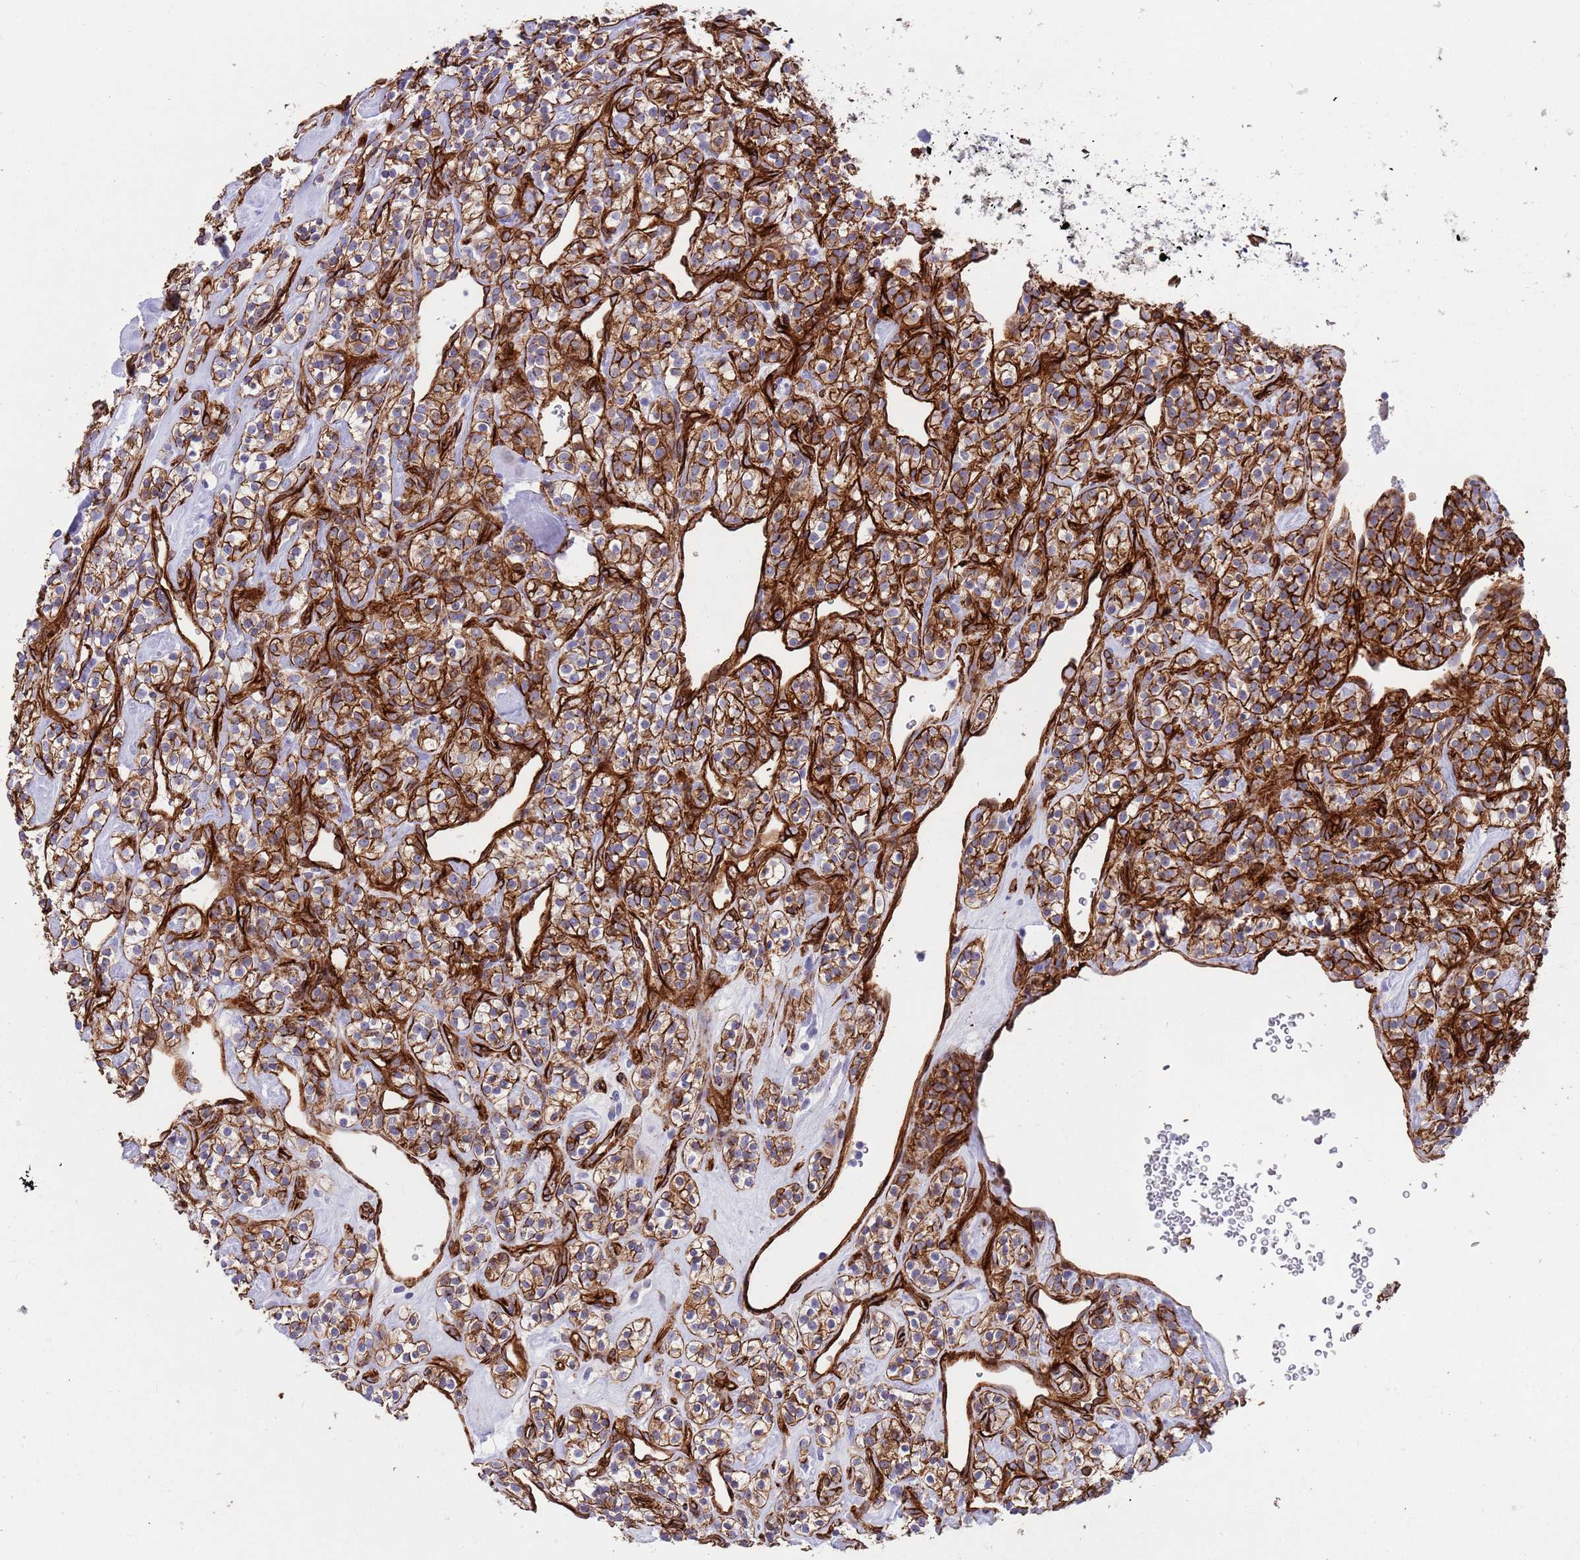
{"staining": {"intensity": "strong", "quantity": ">75%", "location": "cytoplasmic/membranous"}, "tissue": "renal cancer", "cell_type": "Tumor cells", "image_type": "cancer", "snomed": [{"axis": "morphology", "description": "Adenocarcinoma, NOS"}, {"axis": "topography", "description": "Kidney"}], "caption": "Immunohistochemistry (IHC) histopathology image of neoplastic tissue: adenocarcinoma (renal) stained using immunohistochemistry shows high levels of strong protein expression localized specifically in the cytoplasmic/membranous of tumor cells, appearing as a cytoplasmic/membranous brown color.", "gene": "CAV2", "patient": {"sex": "male", "age": 77}}